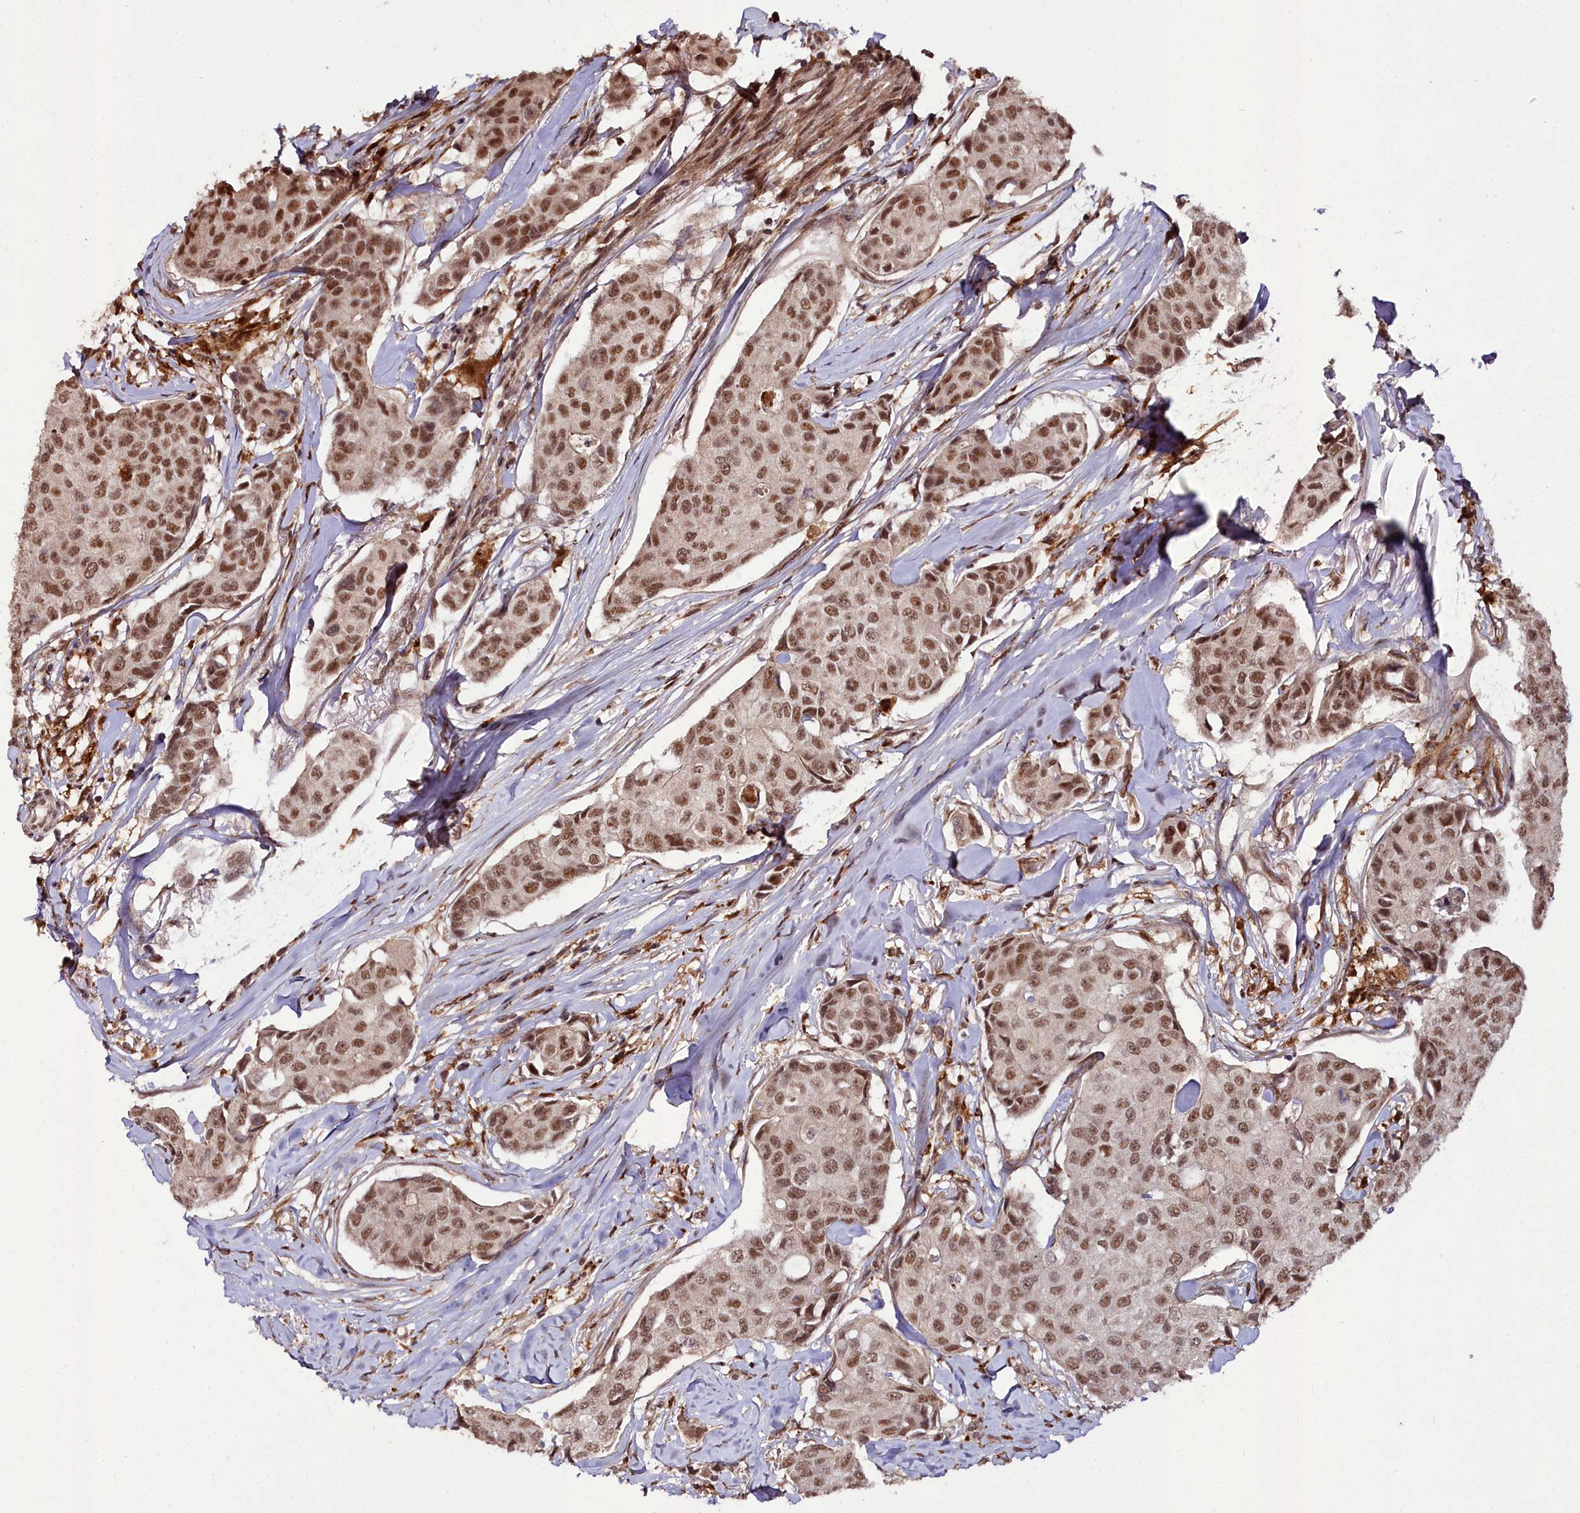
{"staining": {"intensity": "strong", "quantity": ">75%", "location": "nuclear"}, "tissue": "breast cancer", "cell_type": "Tumor cells", "image_type": "cancer", "snomed": [{"axis": "morphology", "description": "Duct carcinoma"}, {"axis": "topography", "description": "Breast"}], "caption": "Tumor cells display strong nuclear expression in about >75% of cells in infiltrating ductal carcinoma (breast).", "gene": "CXXC1", "patient": {"sex": "female", "age": 80}}